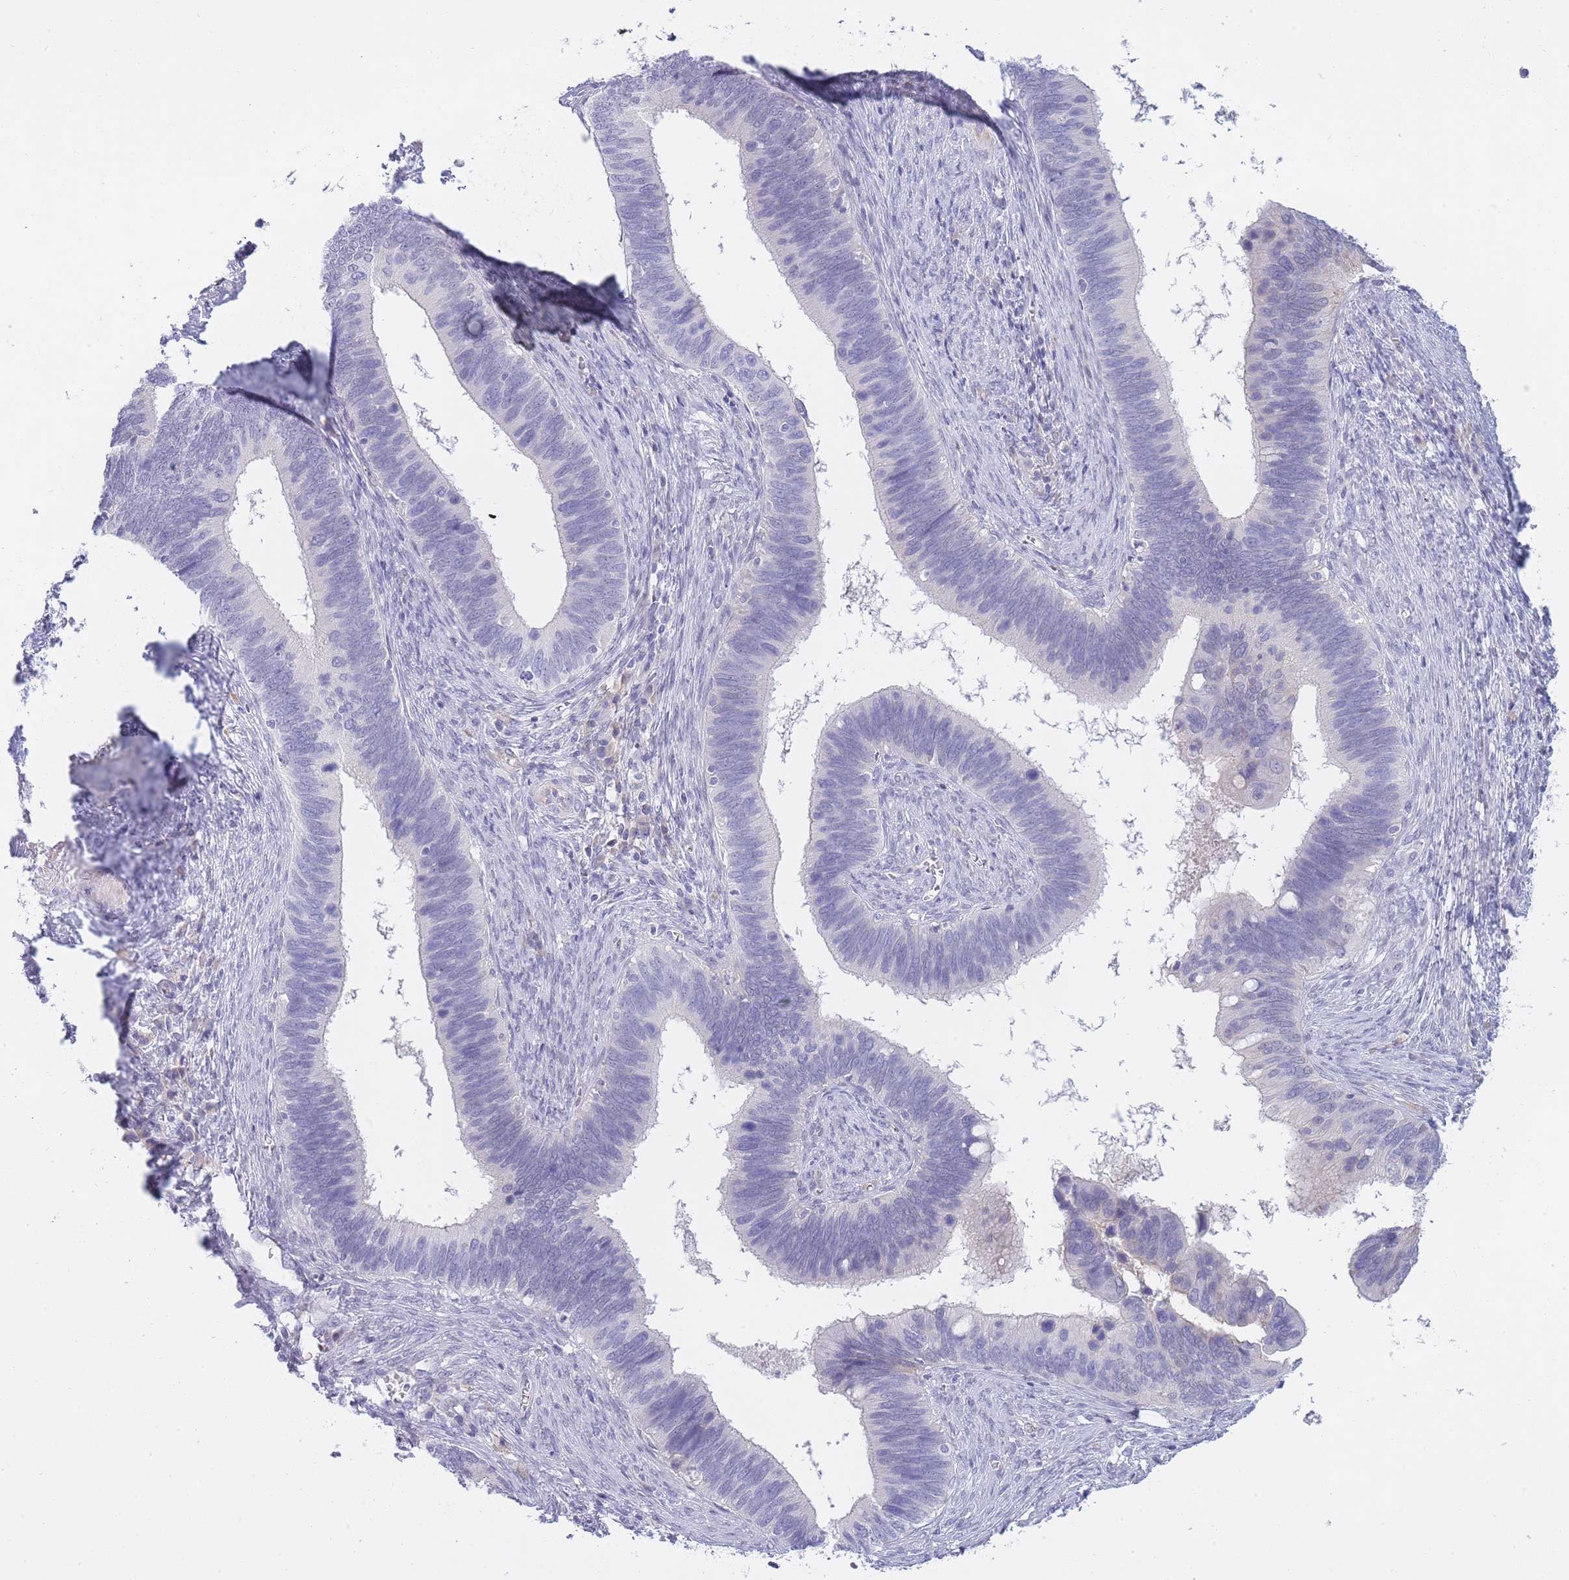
{"staining": {"intensity": "negative", "quantity": "none", "location": "none"}, "tissue": "cervical cancer", "cell_type": "Tumor cells", "image_type": "cancer", "snomed": [{"axis": "morphology", "description": "Adenocarcinoma, NOS"}, {"axis": "topography", "description": "Cervix"}], "caption": "A photomicrograph of human adenocarcinoma (cervical) is negative for staining in tumor cells.", "gene": "PRR23B", "patient": {"sex": "female", "age": 42}}